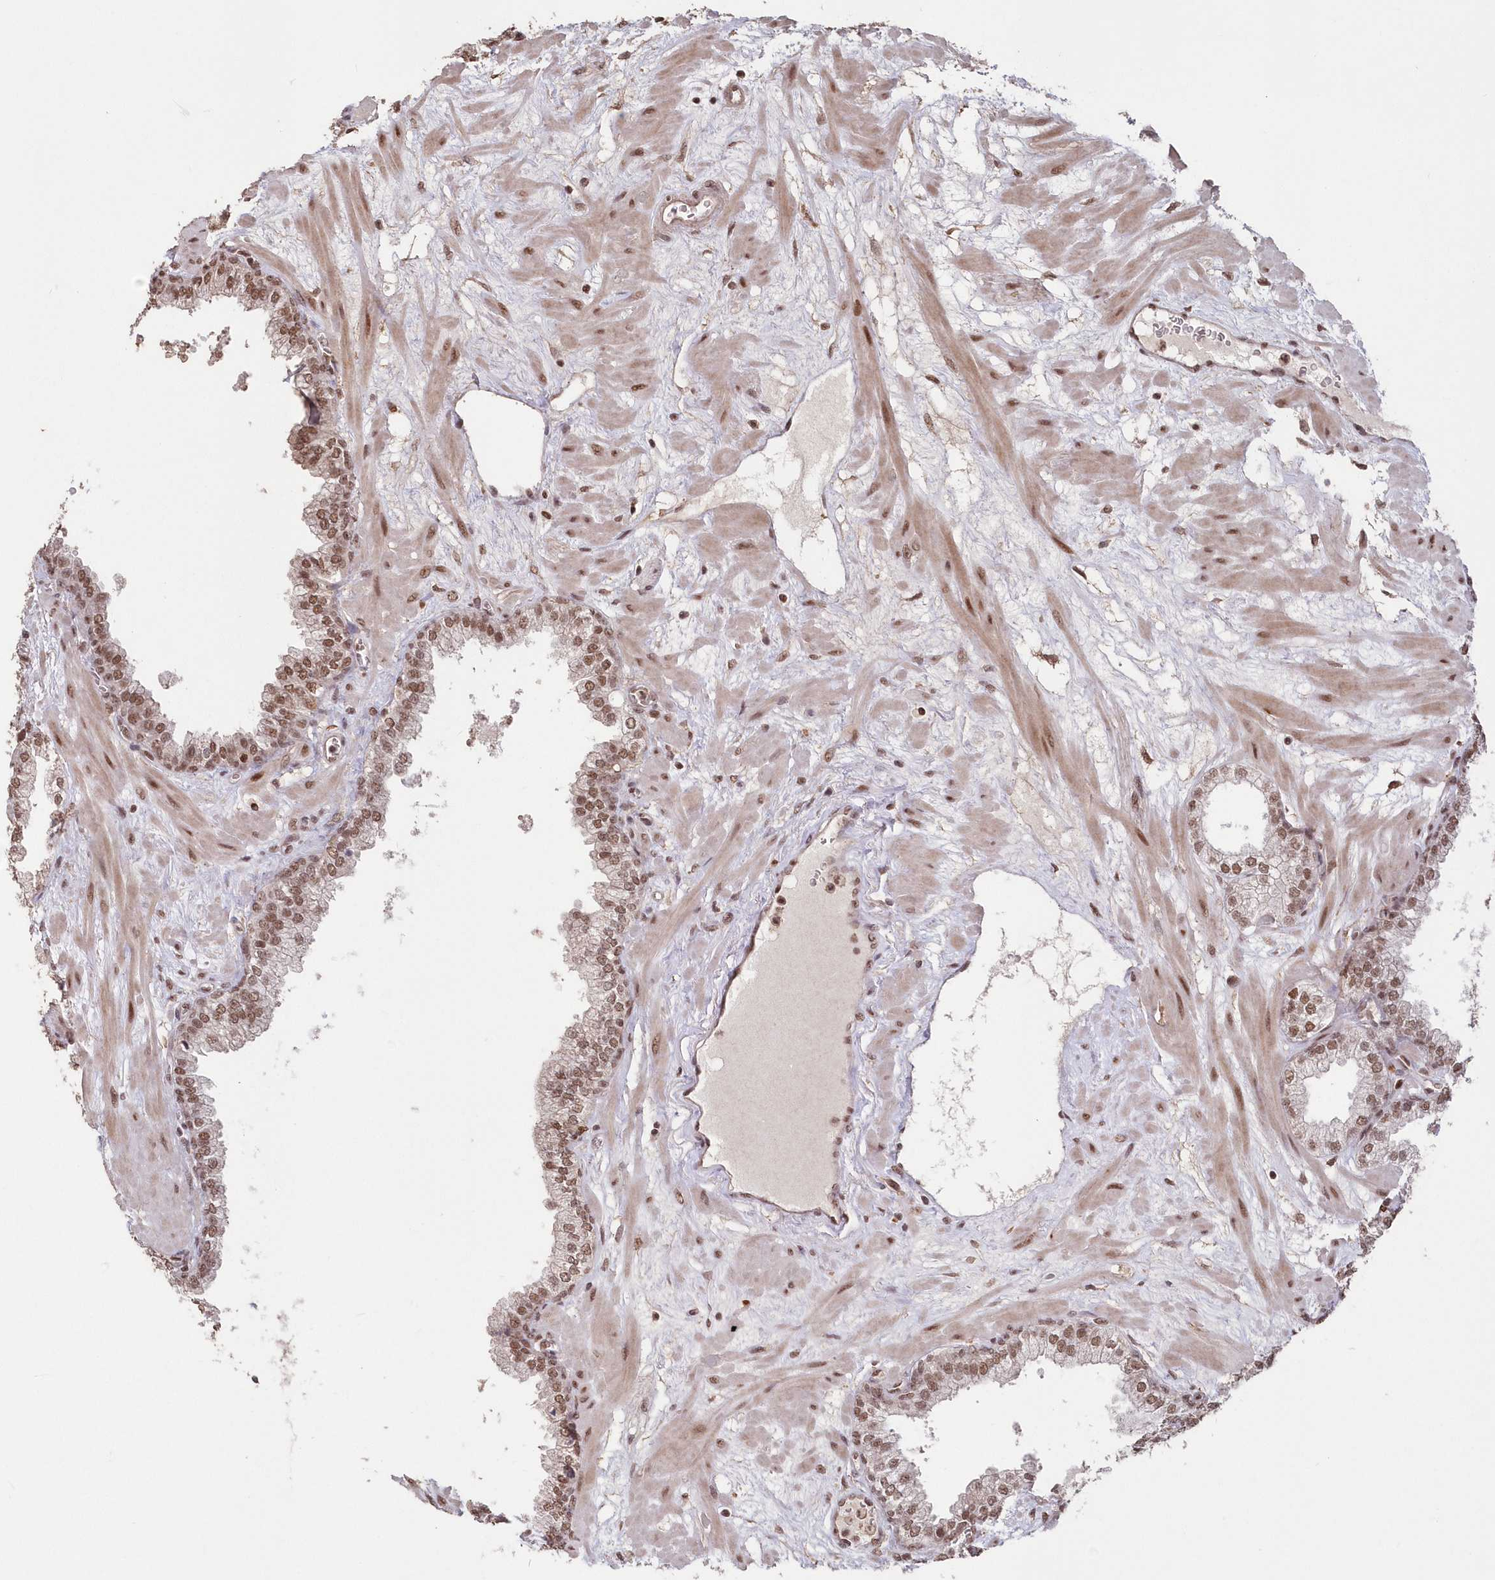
{"staining": {"intensity": "moderate", "quantity": ">75%", "location": "nuclear"}, "tissue": "prostate", "cell_type": "Glandular cells", "image_type": "normal", "snomed": [{"axis": "morphology", "description": "Normal tissue, NOS"}, {"axis": "morphology", "description": "Urothelial carcinoma, Low grade"}, {"axis": "topography", "description": "Urinary bladder"}, {"axis": "topography", "description": "Prostate"}], "caption": "Prostate stained with DAB (3,3'-diaminobenzidine) IHC shows medium levels of moderate nuclear expression in approximately >75% of glandular cells. (IHC, brightfield microscopy, high magnification).", "gene": "PDS5A", "patient": {"sex": "male", "age": 60}}